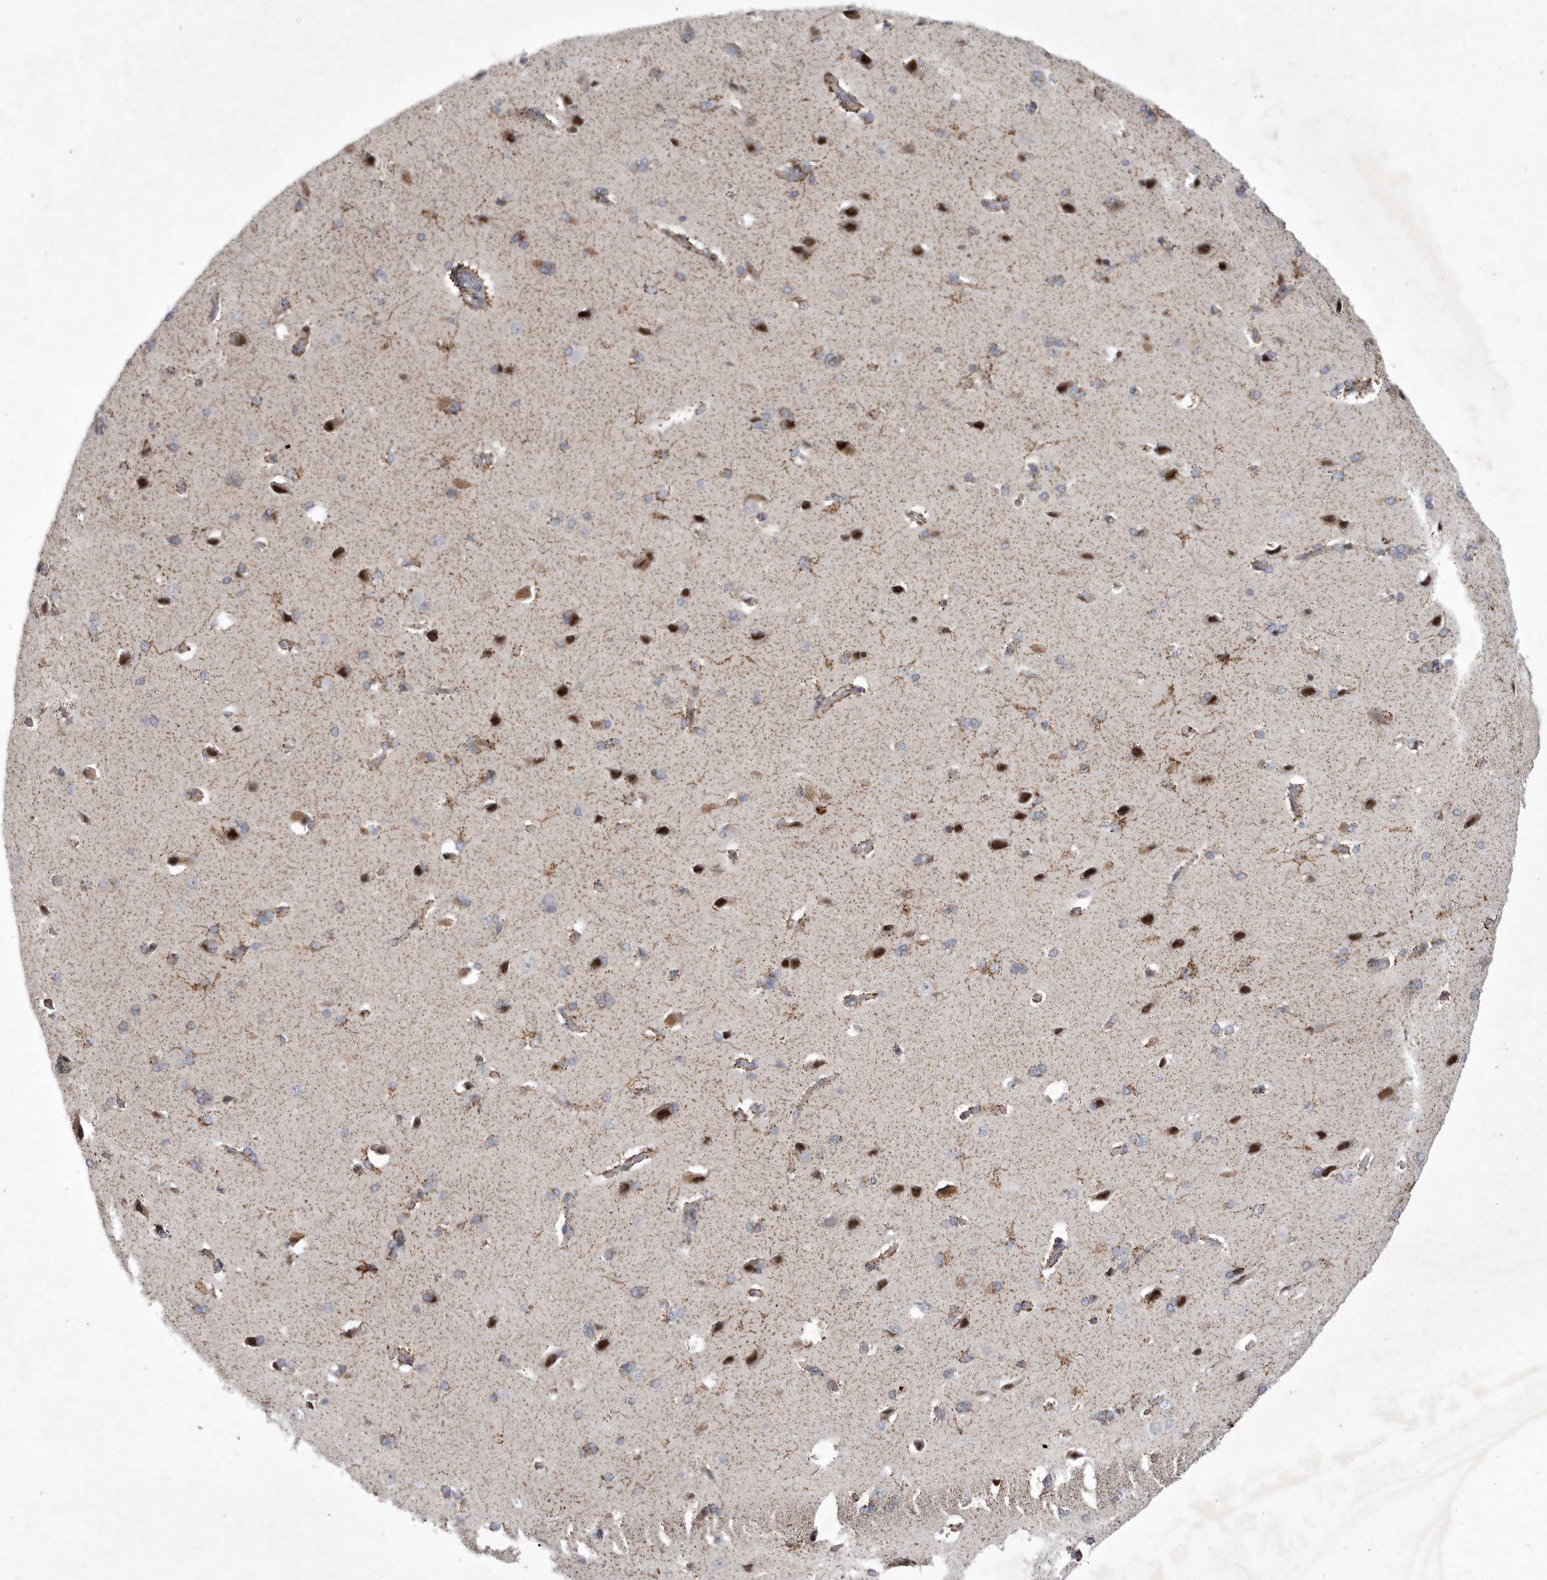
{"staining": {"intensity": "weak", "quantity": "25%-75%", "location": "cytoplasmic/membranous"}, "tissue": "cerebral cortex", "cell_type": "Endothelial cells", "image_type": "normal", "snomed": [{"axis": "morphology", "description": "Normal tissue, NOS"}, {"axis": "topography", "description": "Cerebral cortex"}], "caption": "DAB (3,3'-diaminobenzidine) immunohistochemical staining of normal cerebral cortex demonstrates weak cytoplasmic/membranous protein staining in approximately 25%-75% of endothelial cells. (Stains: DAB (3,3'-diaminobenzidine) in brown, nuclei in blue, Microscopy: brightfield microscopy at high magnification).", "gene": "MPZL1", "patient": {"sex": "male", "age": 62}}